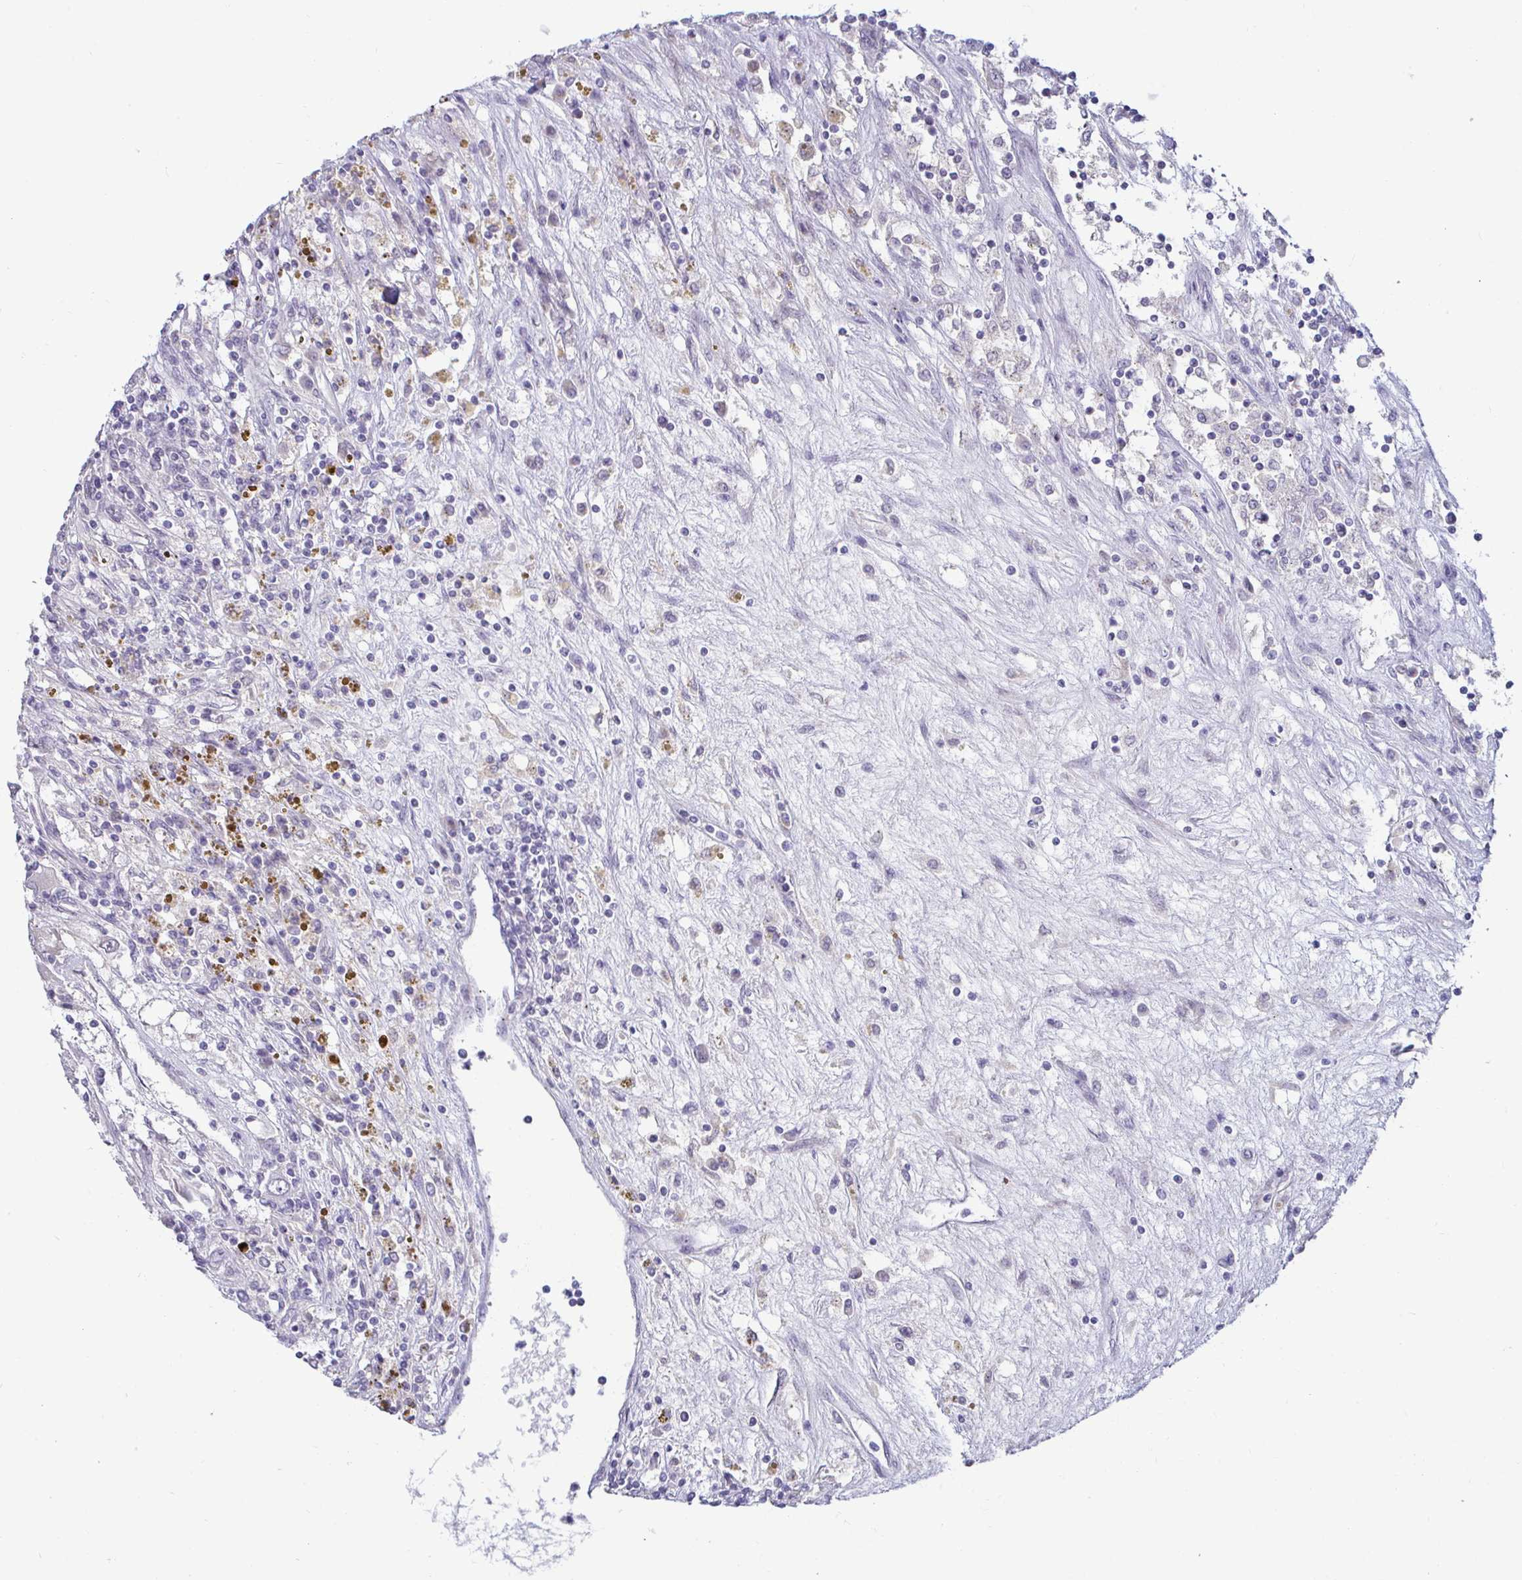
{"staining": {"intensity": "negative", "quantity": "none", "location": "none"}, "tissue": "renal cancer", "cell_type": "Tumor cells", "image_type": "cancer", "snomed": [{"axis": "morphology", "description": "Adenocarcinoma, NOS"}, {"axis": "topography", "description": "Kidney"}], "caption": "Immunohistochemistry photomicrograph of human renal cancer stained for a protein (brown), which displays no staining in tumor cells.", "gene": "GSTM1", "patient": {"sex": "female", "age": 67}}